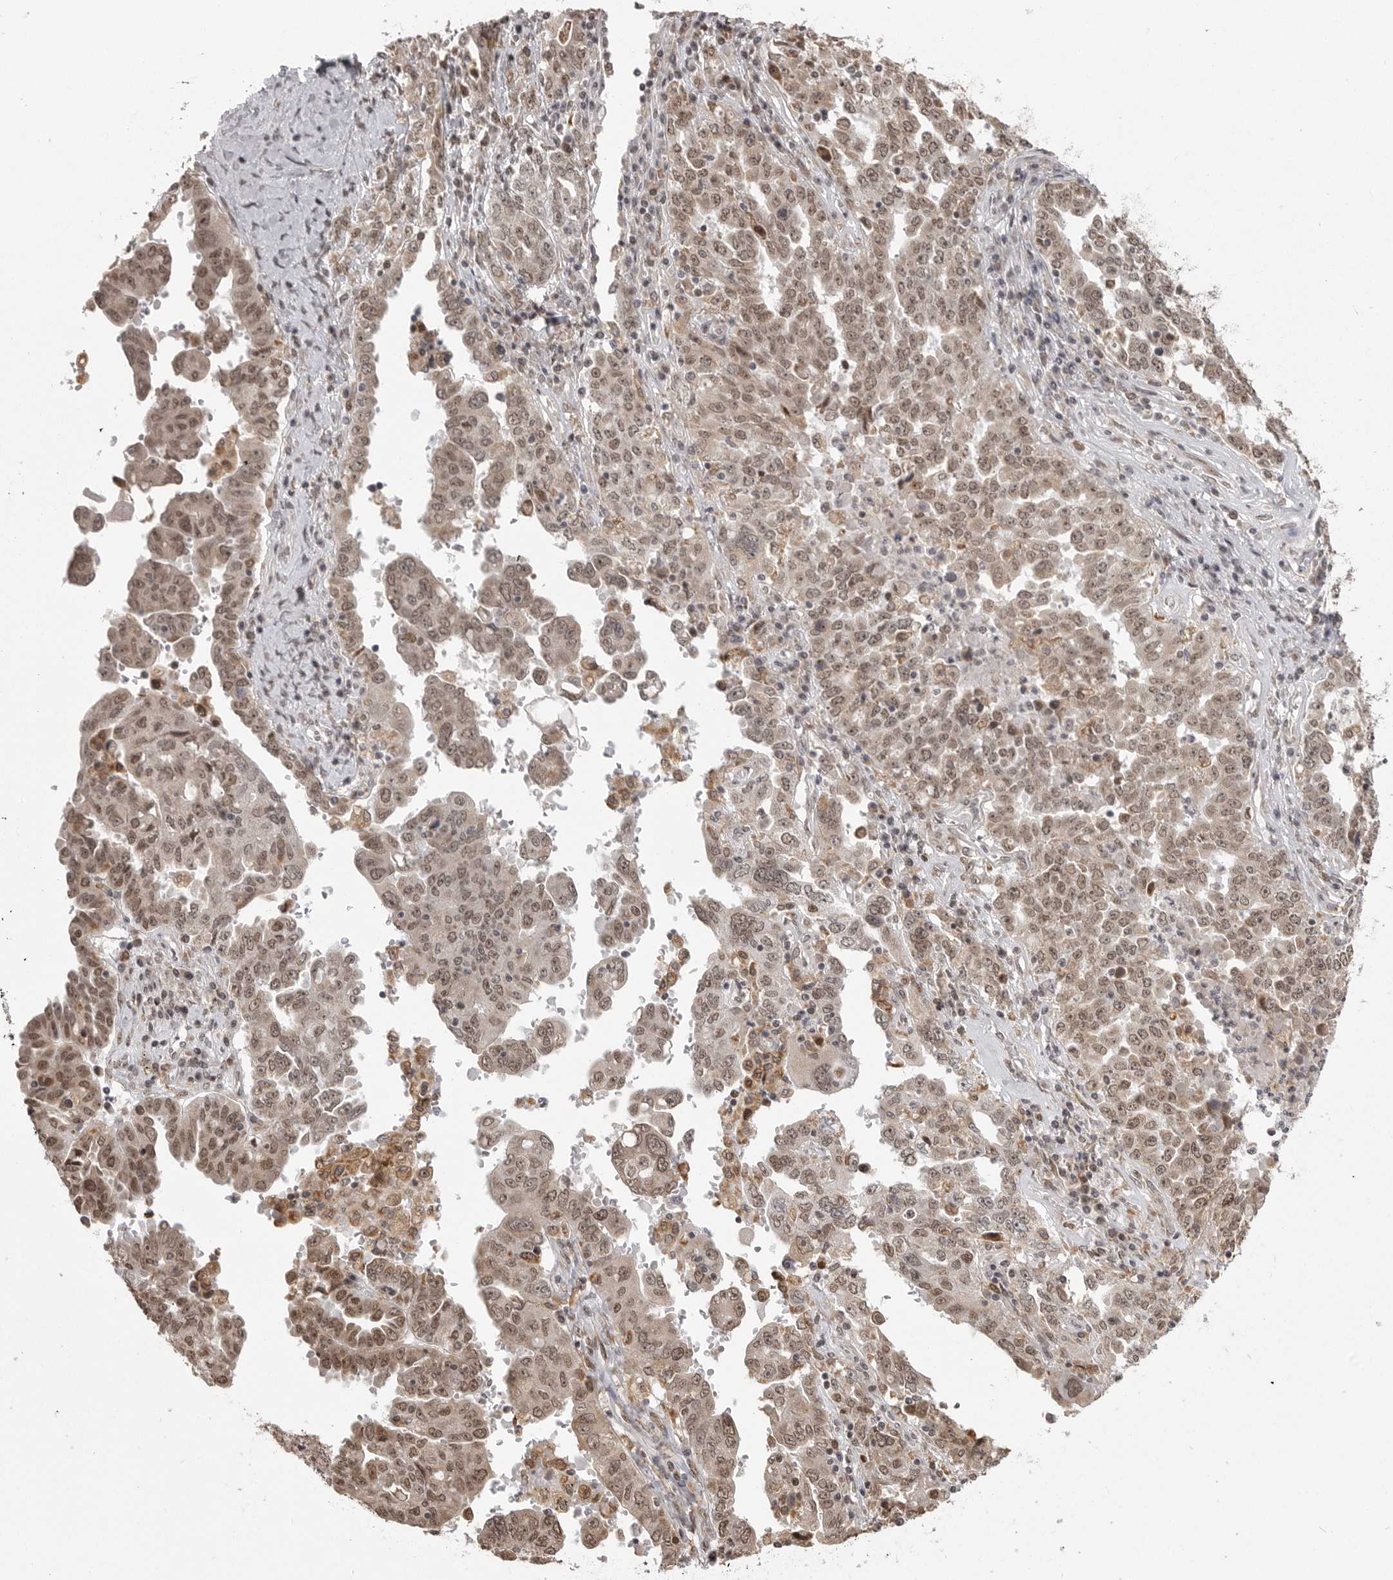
{"staining": {"intensity": "weak", "quantity": ">75%", "location": "cytoplasmic/membranous,nuclear"}, "tissue": "ovarian cancer", "cell_type": "Tumor cells", "image_type": "cancer", "snomed": [{"axis": "morphology", "description": "Carcinoma, endometroid"}, {"axis": "topography", "description": "Ovary"}], "caption": "Ovarian cancer stained with DAB (3,3'-diaminobenzidine) immunohistochemistry displays low levels of weak cytoplasmic/membranous and nuclear expression in about >75% of tumor cells.", "gene": "ISG20L2", "patient": {"sex": "female", "age": 62}}